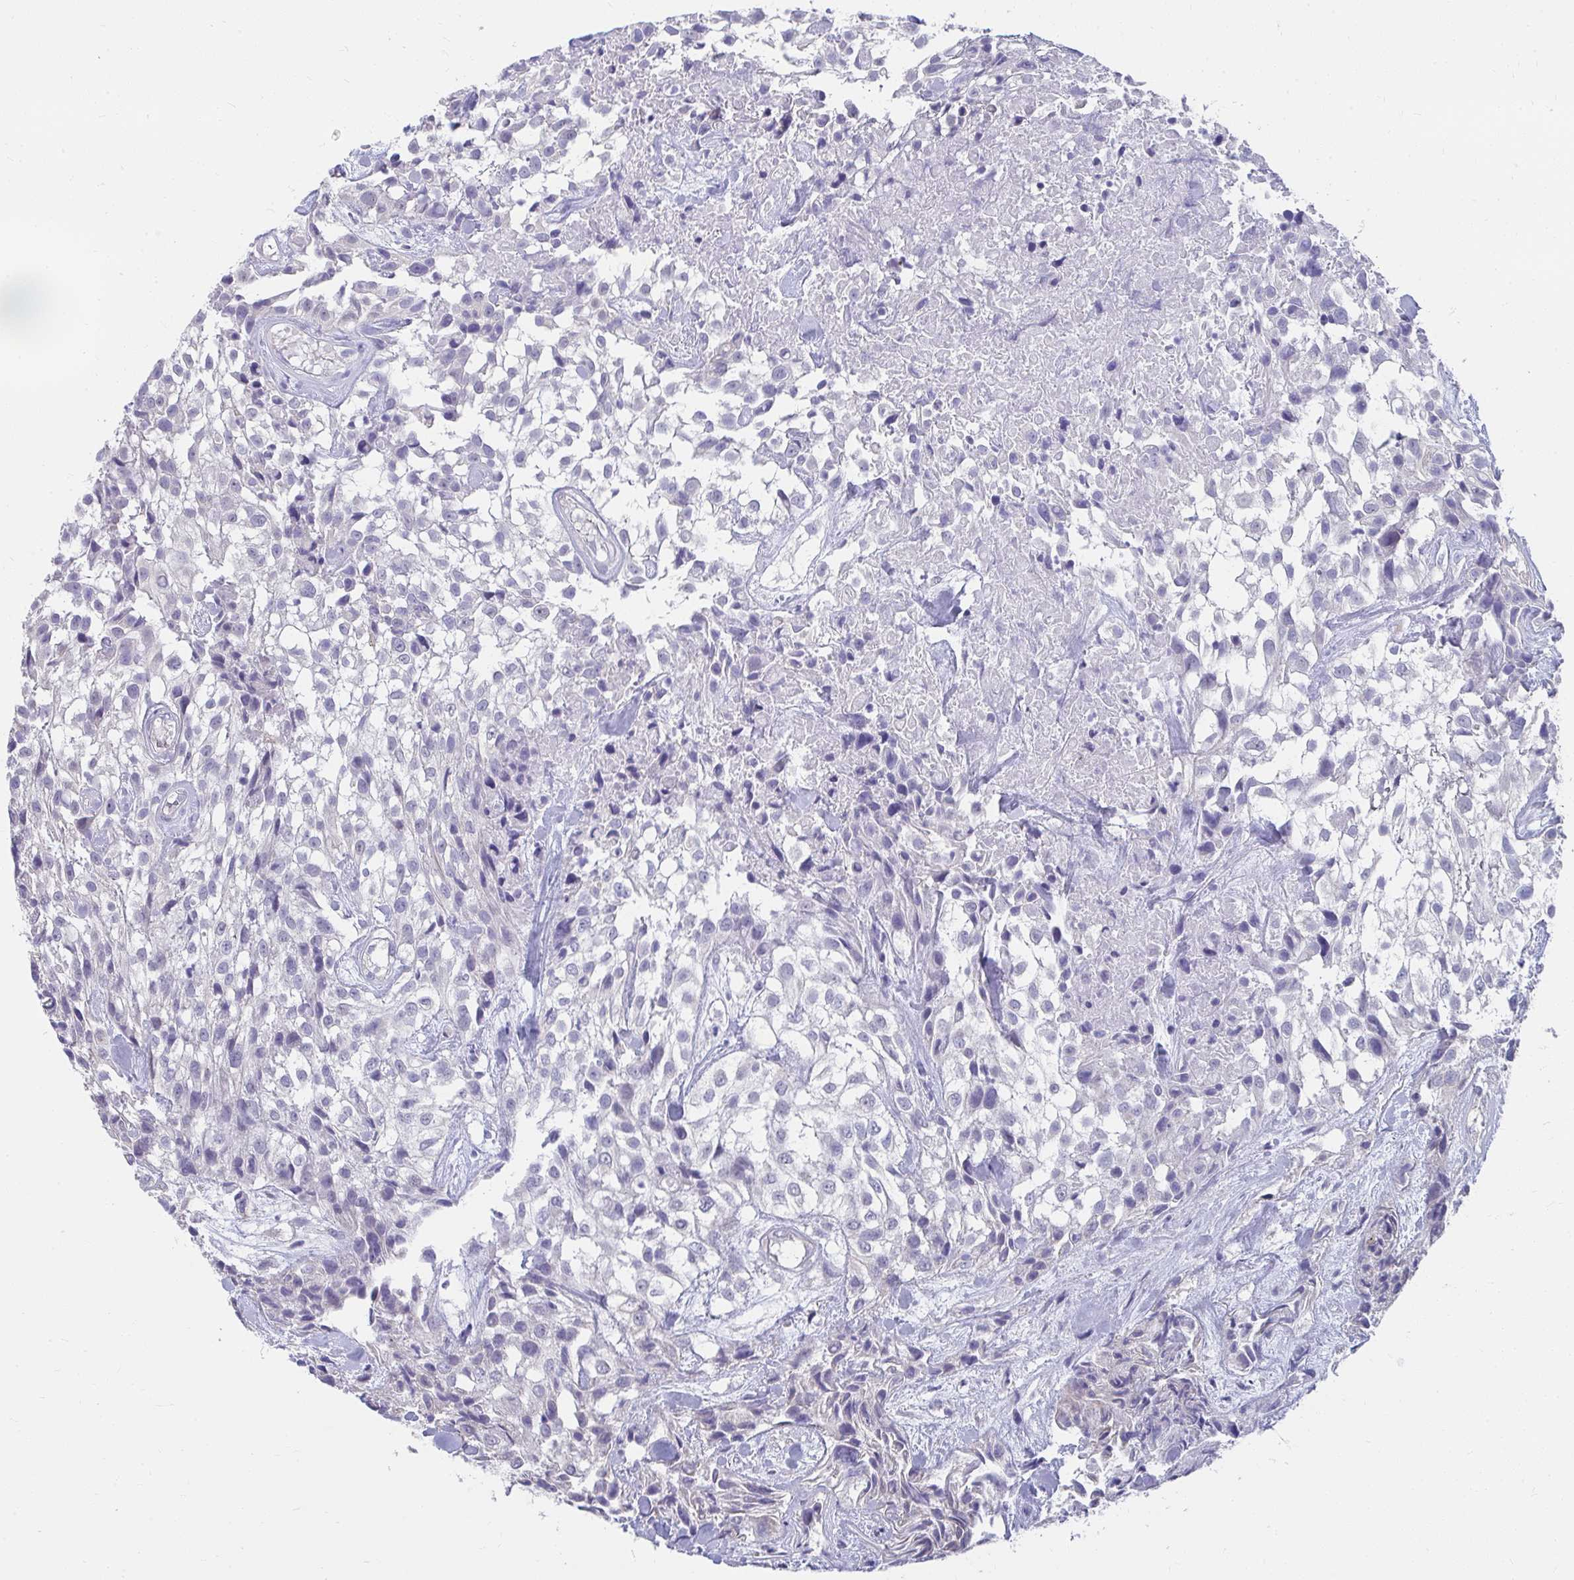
{"staining": {"intensity": "negative", "quantity": "none", "location": "none"}, "tissue": "urothelial cancer", "cell_type": "Tumor cells", "image_type": "cancer", "snomed": [{"axis": "morphology", "description": "Urothelial carcinoma, High grade"}, {"axis": "topography", "description": "Urinary bladder"}], "caption": "A high-resolution photomicrograph shows IHC staining of urothelial carcinoma (high-grade), which demonstrates no significant expression in tumor cells. (DAB IHC with hematoxylin counter stain).", "gene": "TMPRSS2", "patient": {"sex": "male", "age": 56}}